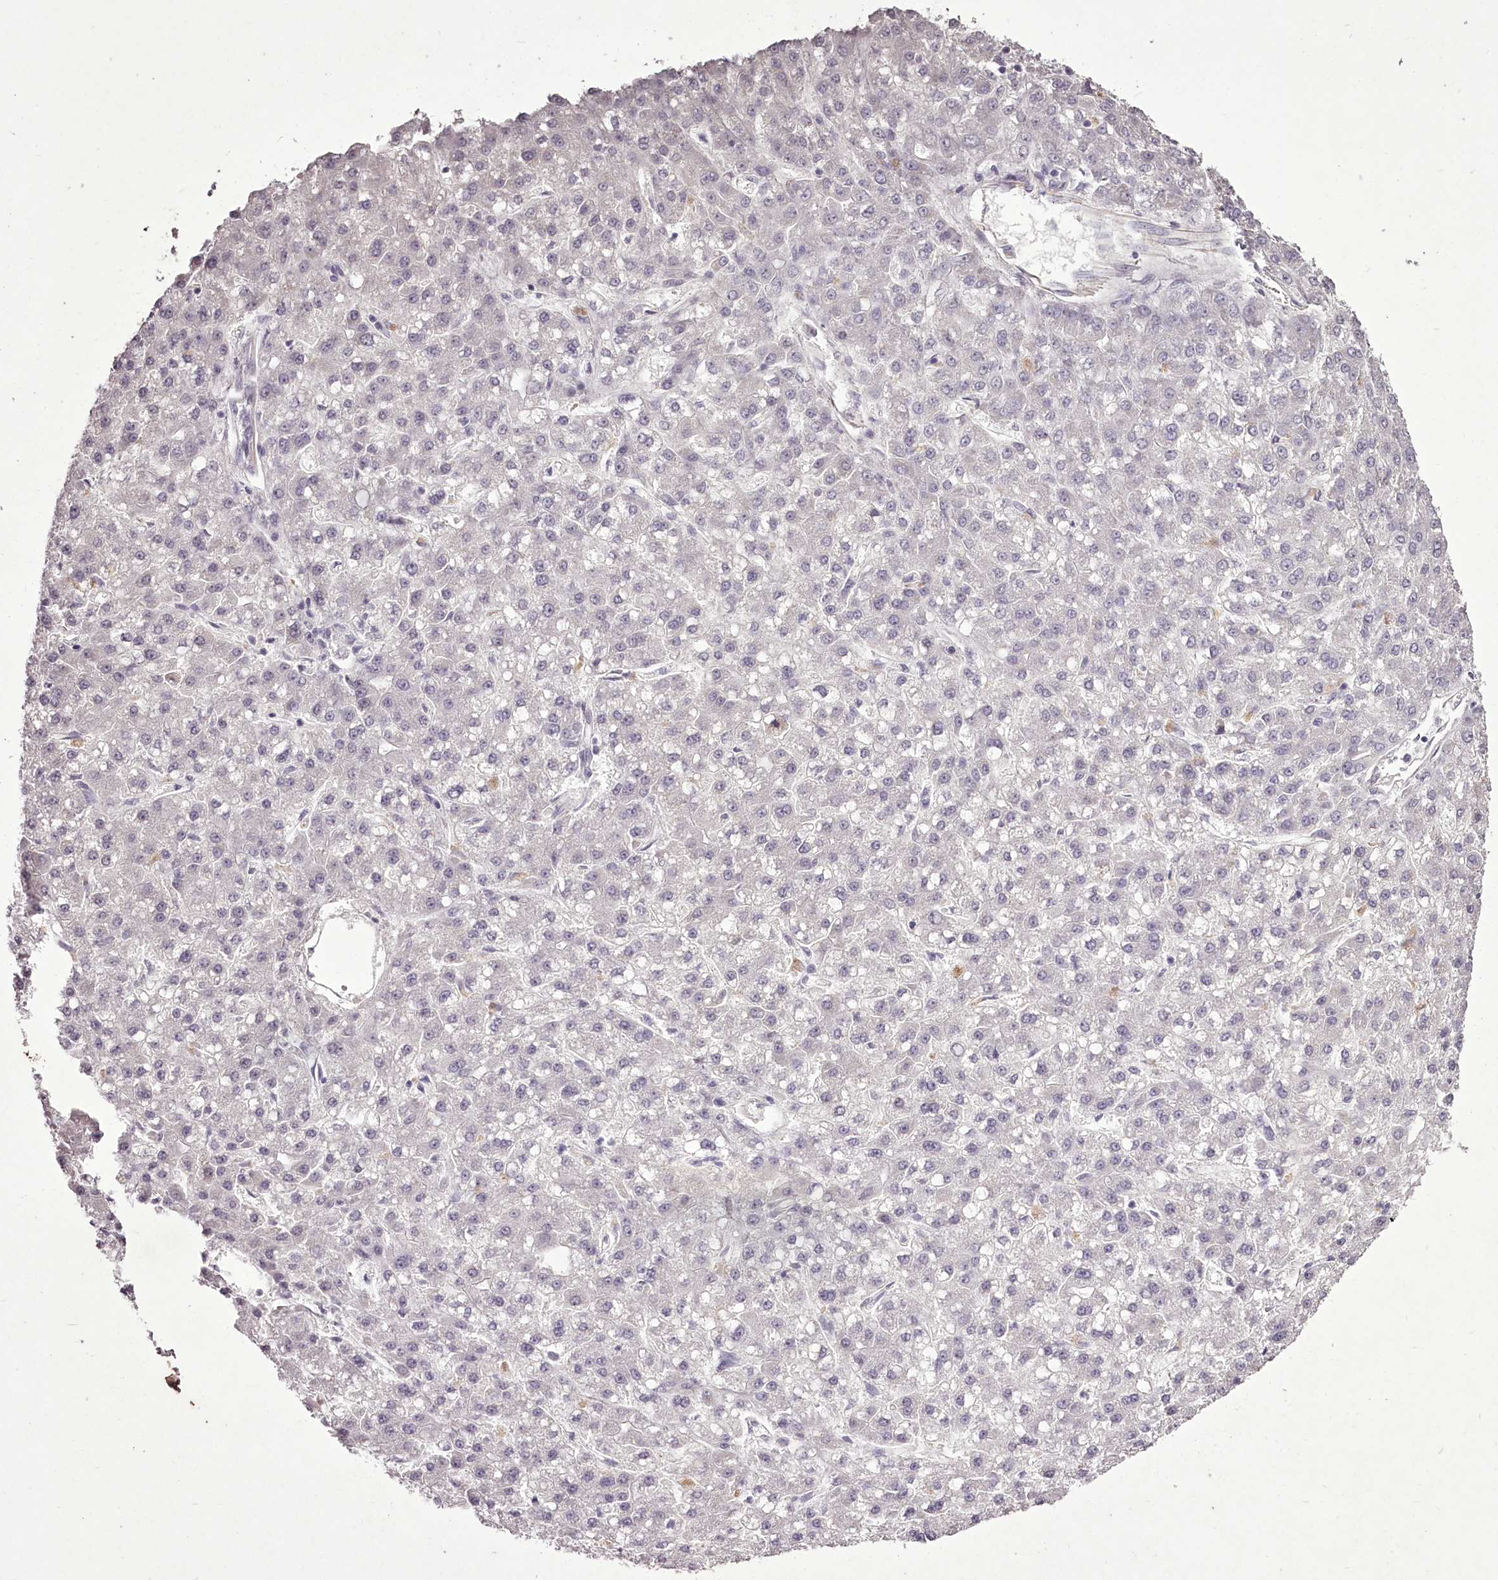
{"staining": {"intensity": "negative", "quantity": "none", "location": "none"}, "tissue": "liver cancer", "cell_type": "Tumor cells", "image_type": "cancer", "snomed": [{"axis": "morphology", "description": "Carcinoma, Hepatocellular, NOS"}, {"axis": "topography", "description": "Liver"}], "caption": "This is an immunohistochemistry photomicrograph of human liver cancer. There is no staining in tumor cells.", "gene": "C1orf56", "patient": {"sex": "male", "age": 67}}